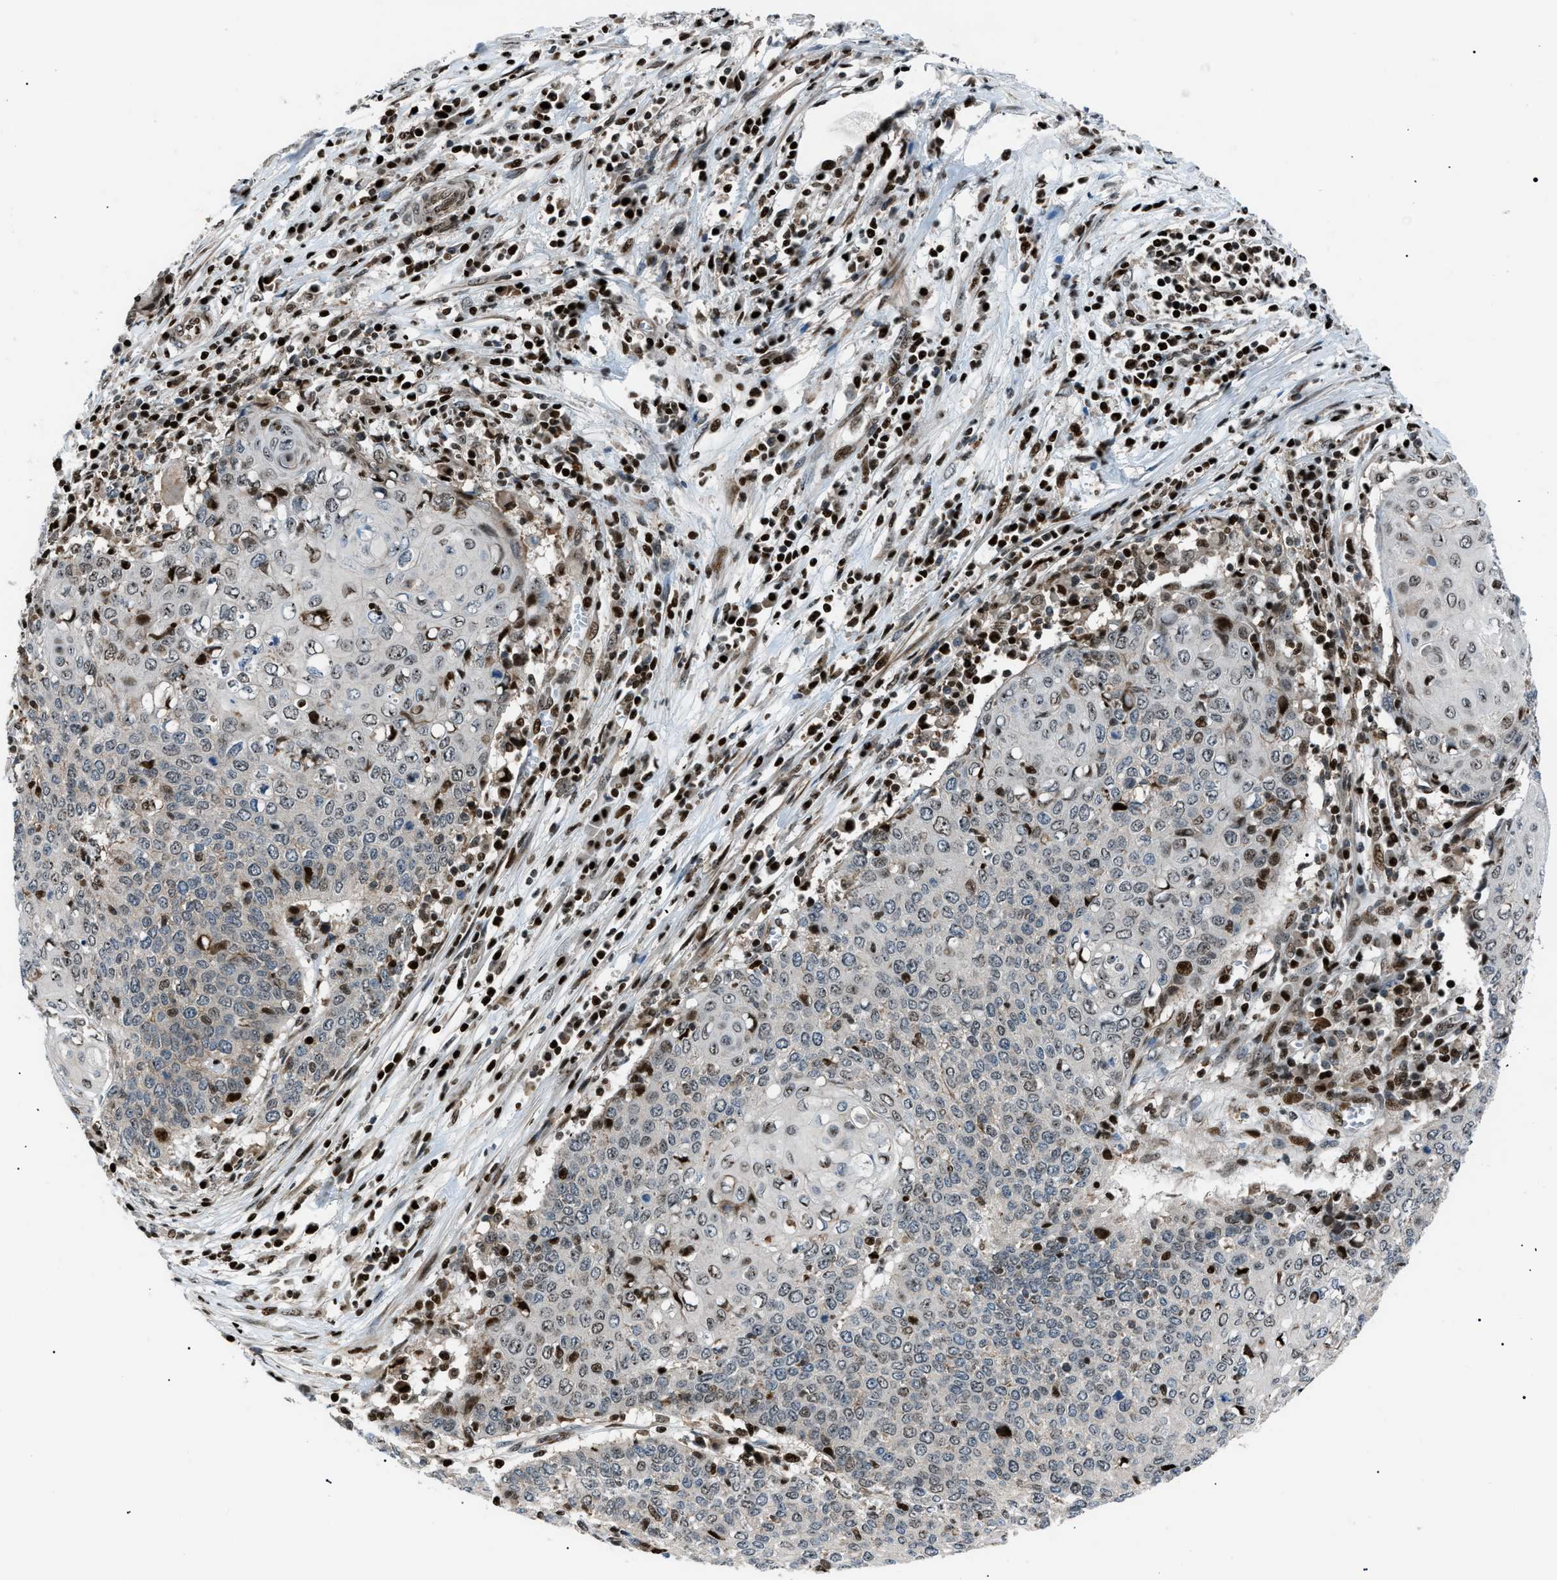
{"staining": {"intensity": "moderate", "quantity": "25%-75%", "location": "nuclear"}, "tissue": "cervical cancer", "cell_type": "Tumor cells", "image_type": "cancer", "snomed": [{"axis": "morphology", "description": "Squamous cell carcinoma, NOS"}, {"axis": "topography", "description": "Cervix"}], "caption": "Human cervical squamous cell carcinoma stained with a brown dye reveals moderate nuclear positive staining in about 25%-75% of tumor cells.", "gene": "PRKX", "patient": {"sex": "female", "age": 39}}